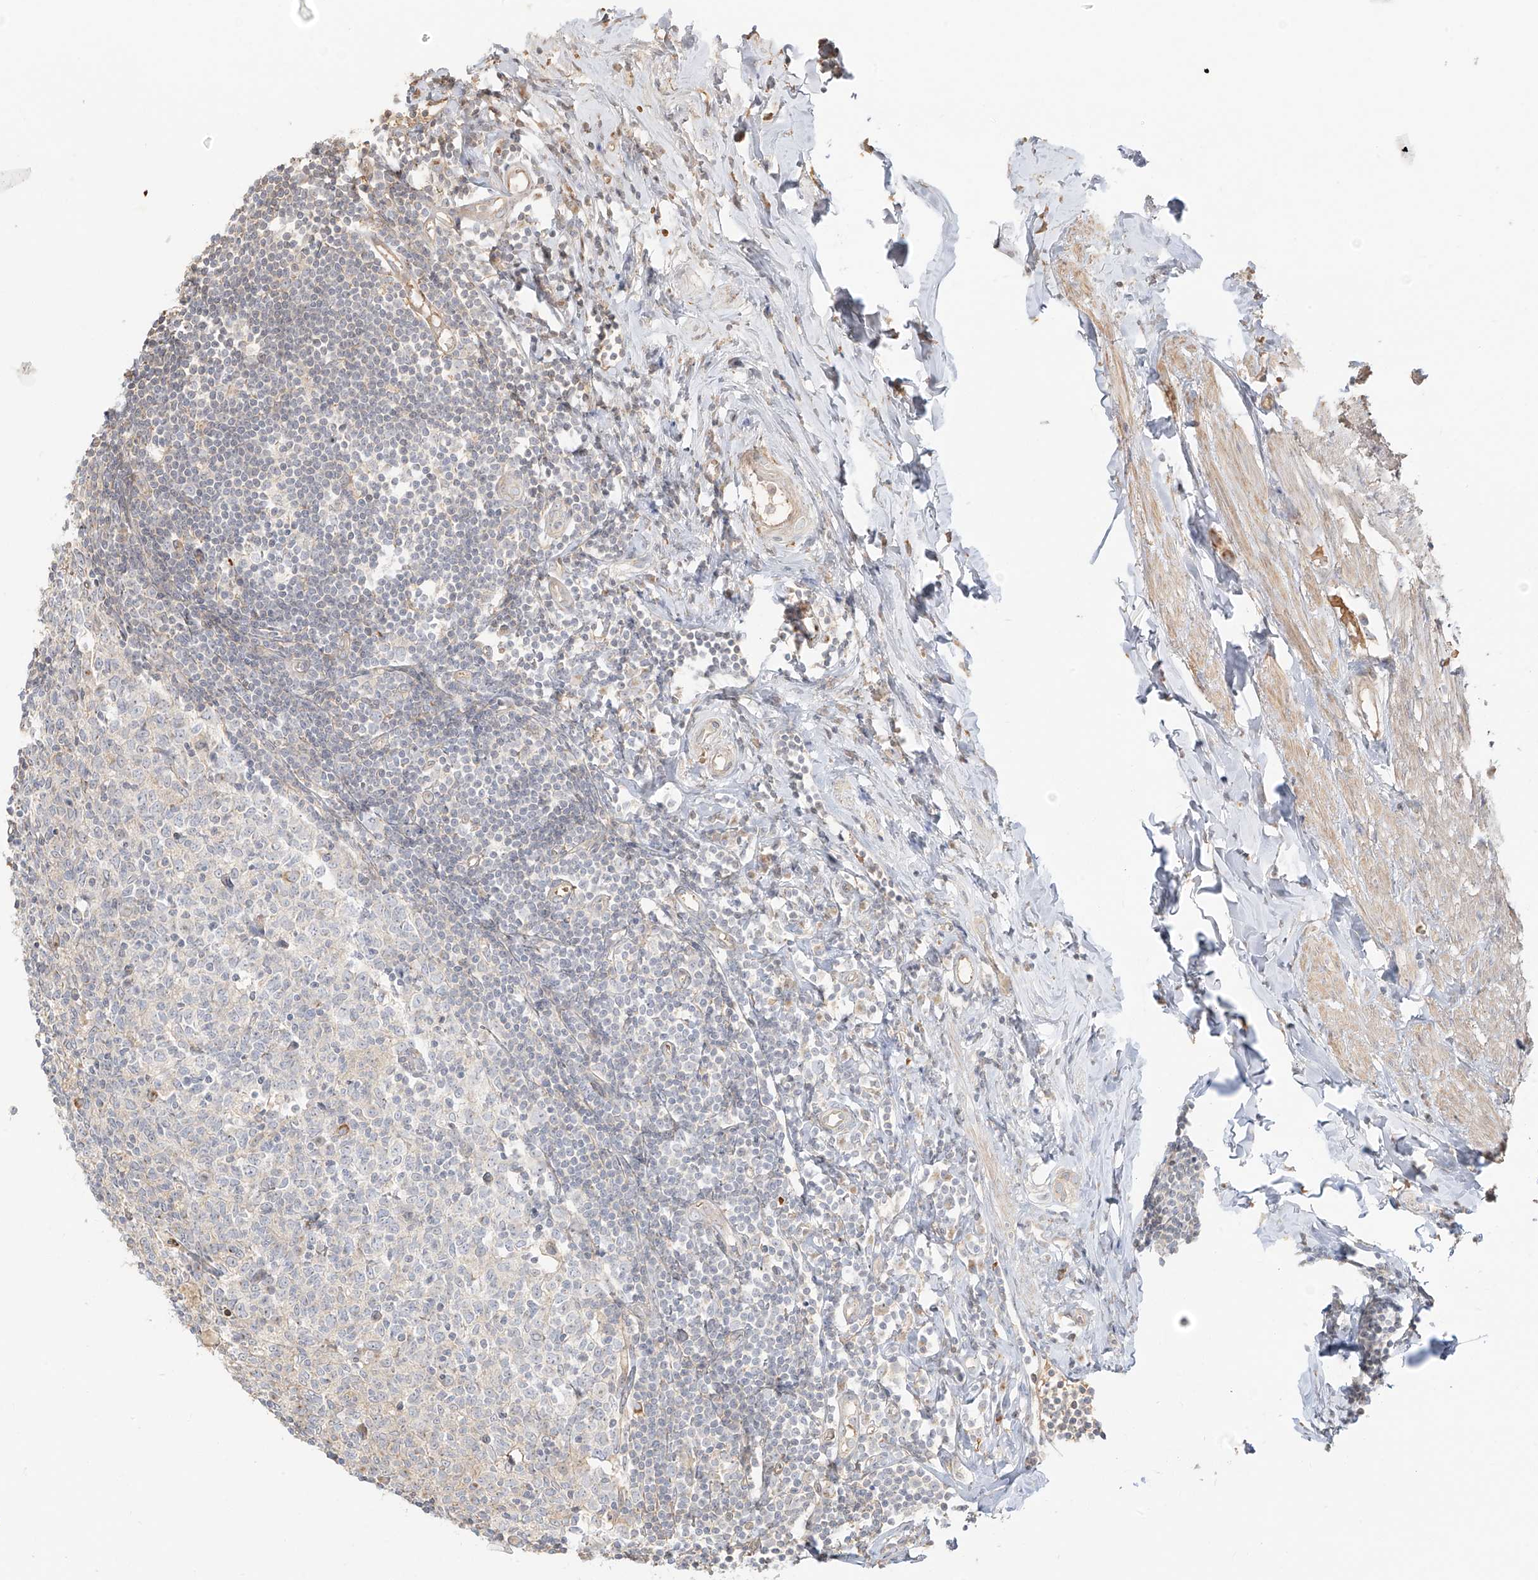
{"staining": {"intensity": "weak", "quantity": ">75%", "location": "cytoplasmic/membranous"}, "tissue": "appendix", "cell_type": "Glandular cells", "image_type": "normal", "snomed": [{"axis": "morphology", "description": "Normal tissue, NOS"}, {"axis": "topography", "description": "Appendix"}], "caption": "Immunohistochemical staining of benign human appendix reveals weak cytoplasmic/membranous protein positivity in approximately >75% of glandular cells.", "gene": "UPK1B", "patient": {"sex": "female", "age": 54}}